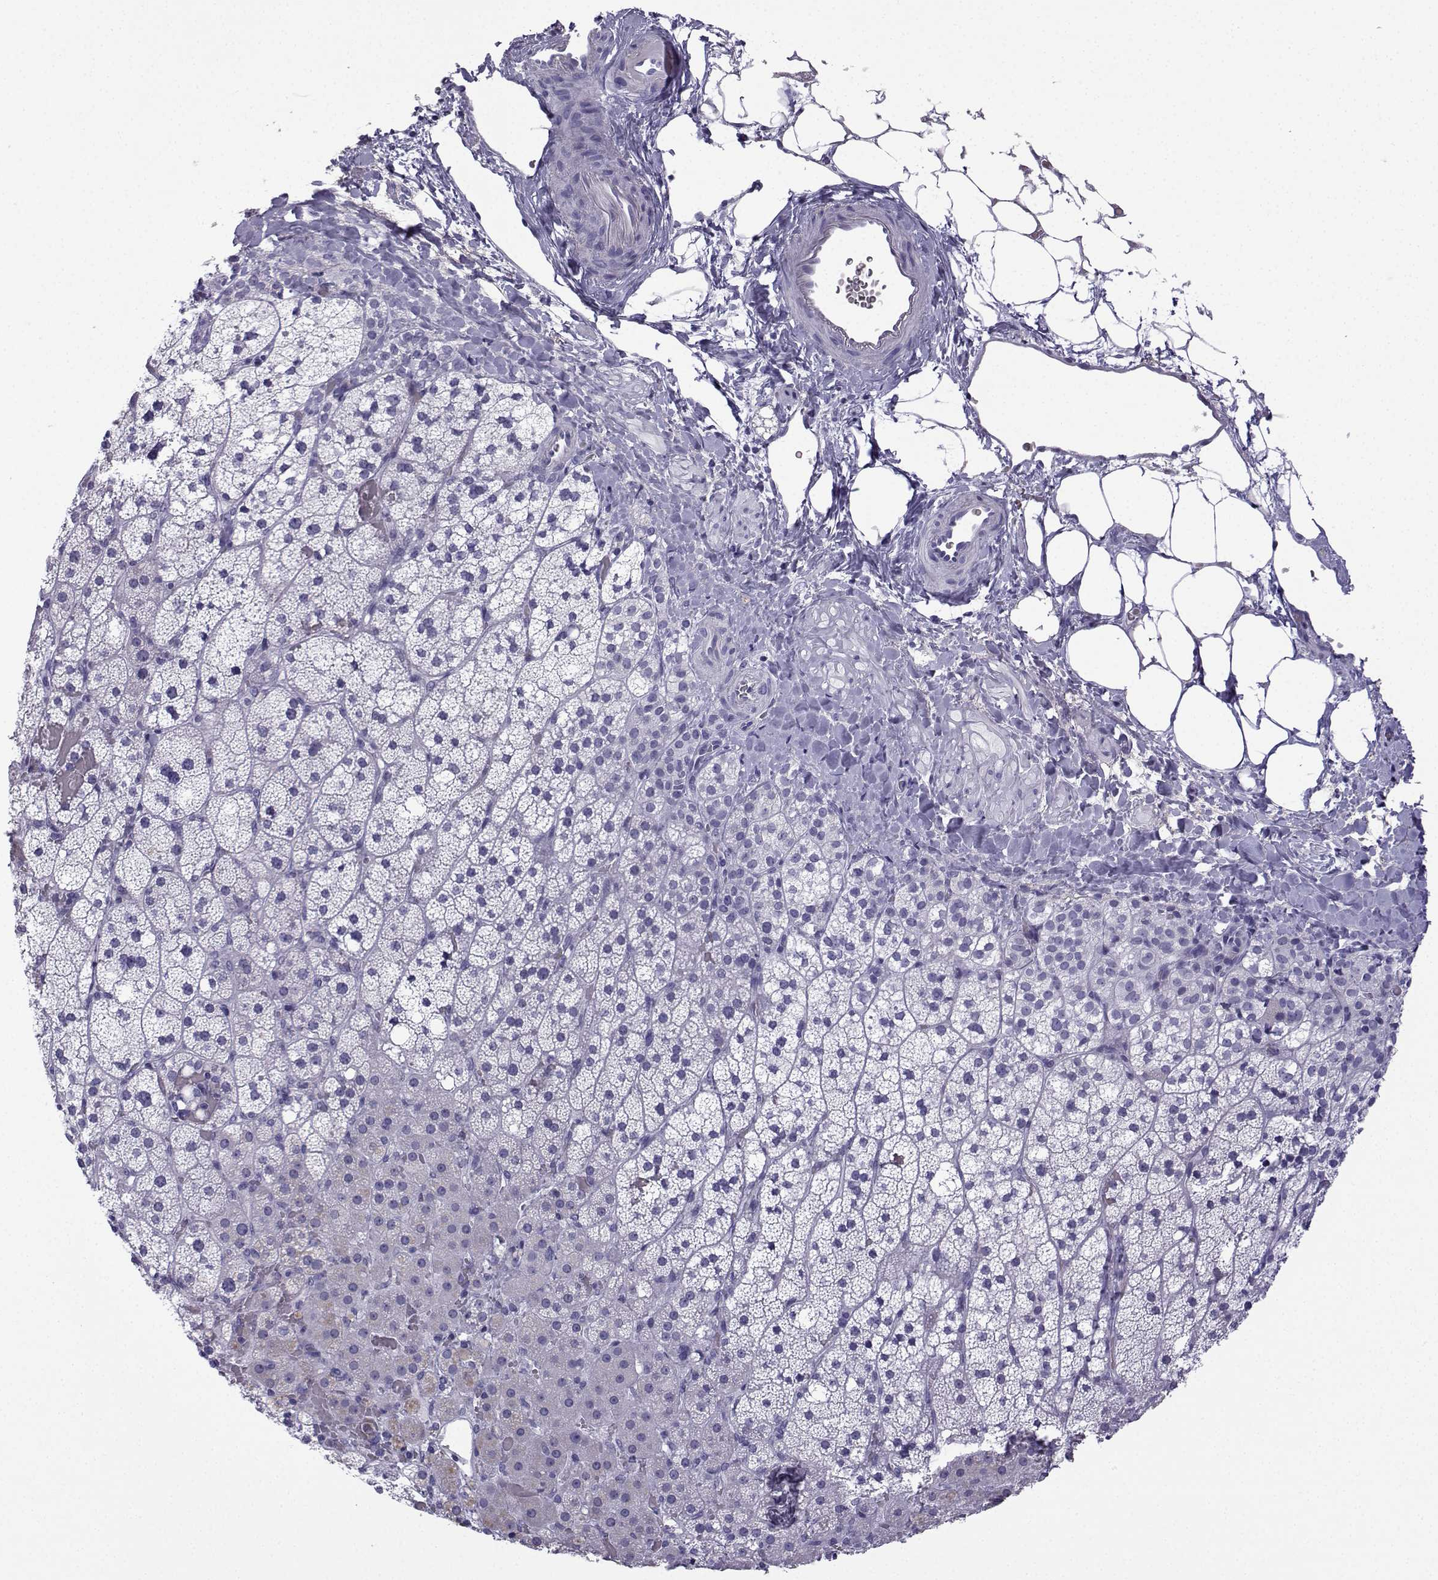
{"staining": {"intensity": "negative", "quantity": "none", "location": "none"}, "tissue": "adrenal gland", "cell_type": "Glandular cells", "image_type": "normal", "snomed": [{"axis": "morphology", "description": "Normal tissue, NOS"}, {"axis": "topography", "description": "Adrenal gland"}], "caption": "Glandular cells show no significant expression in unremarkable adrenal gland. (DAB immunohistochemistry, high magnification).", "gene": "TRIM46", "patient": {"sex": "male", "age": 53}}